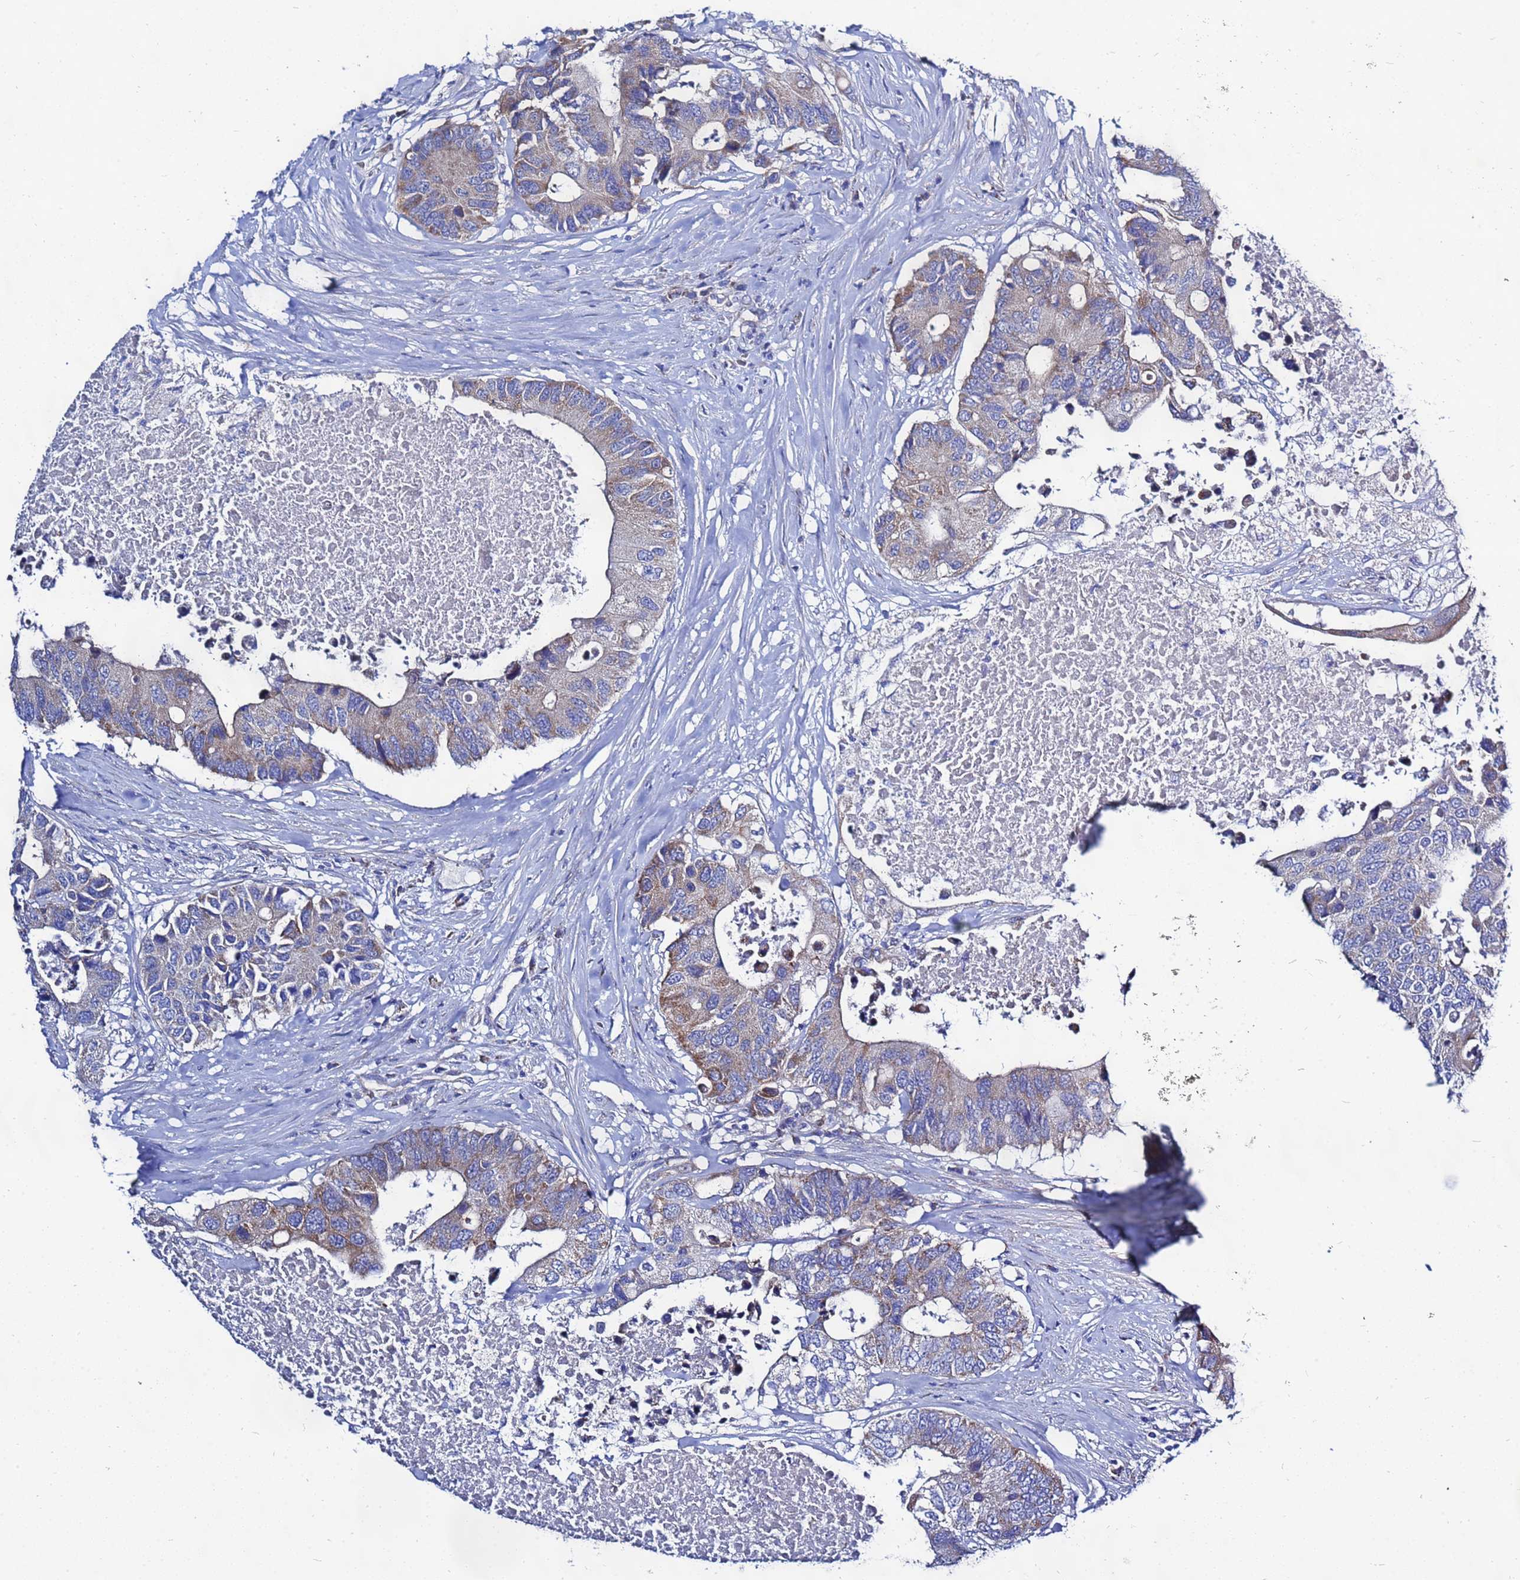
{"staining": {"intensity": "weak", "quantity": "<25%", "location": "cytoplasmic/membranous"}, "tissue": "colorectal cancer", "cell_type": "Tumor cells", "image_type": "cancer", "snomed": [{"axis": "morphology", "description": "Adenocarcinoma, NOS"}, {"axis": "topography", "description": "Colon"}], "caption": "High magnification brightfield microscopy of colorectal cancer stained with DAB (3,3'-diaminobenzidine) (brown) and counterstained with hematoxylin (blue): tumor cells show no significant expression.", "gene": "FAHD2A", "patient": {"sex": "male", "age": 71}}